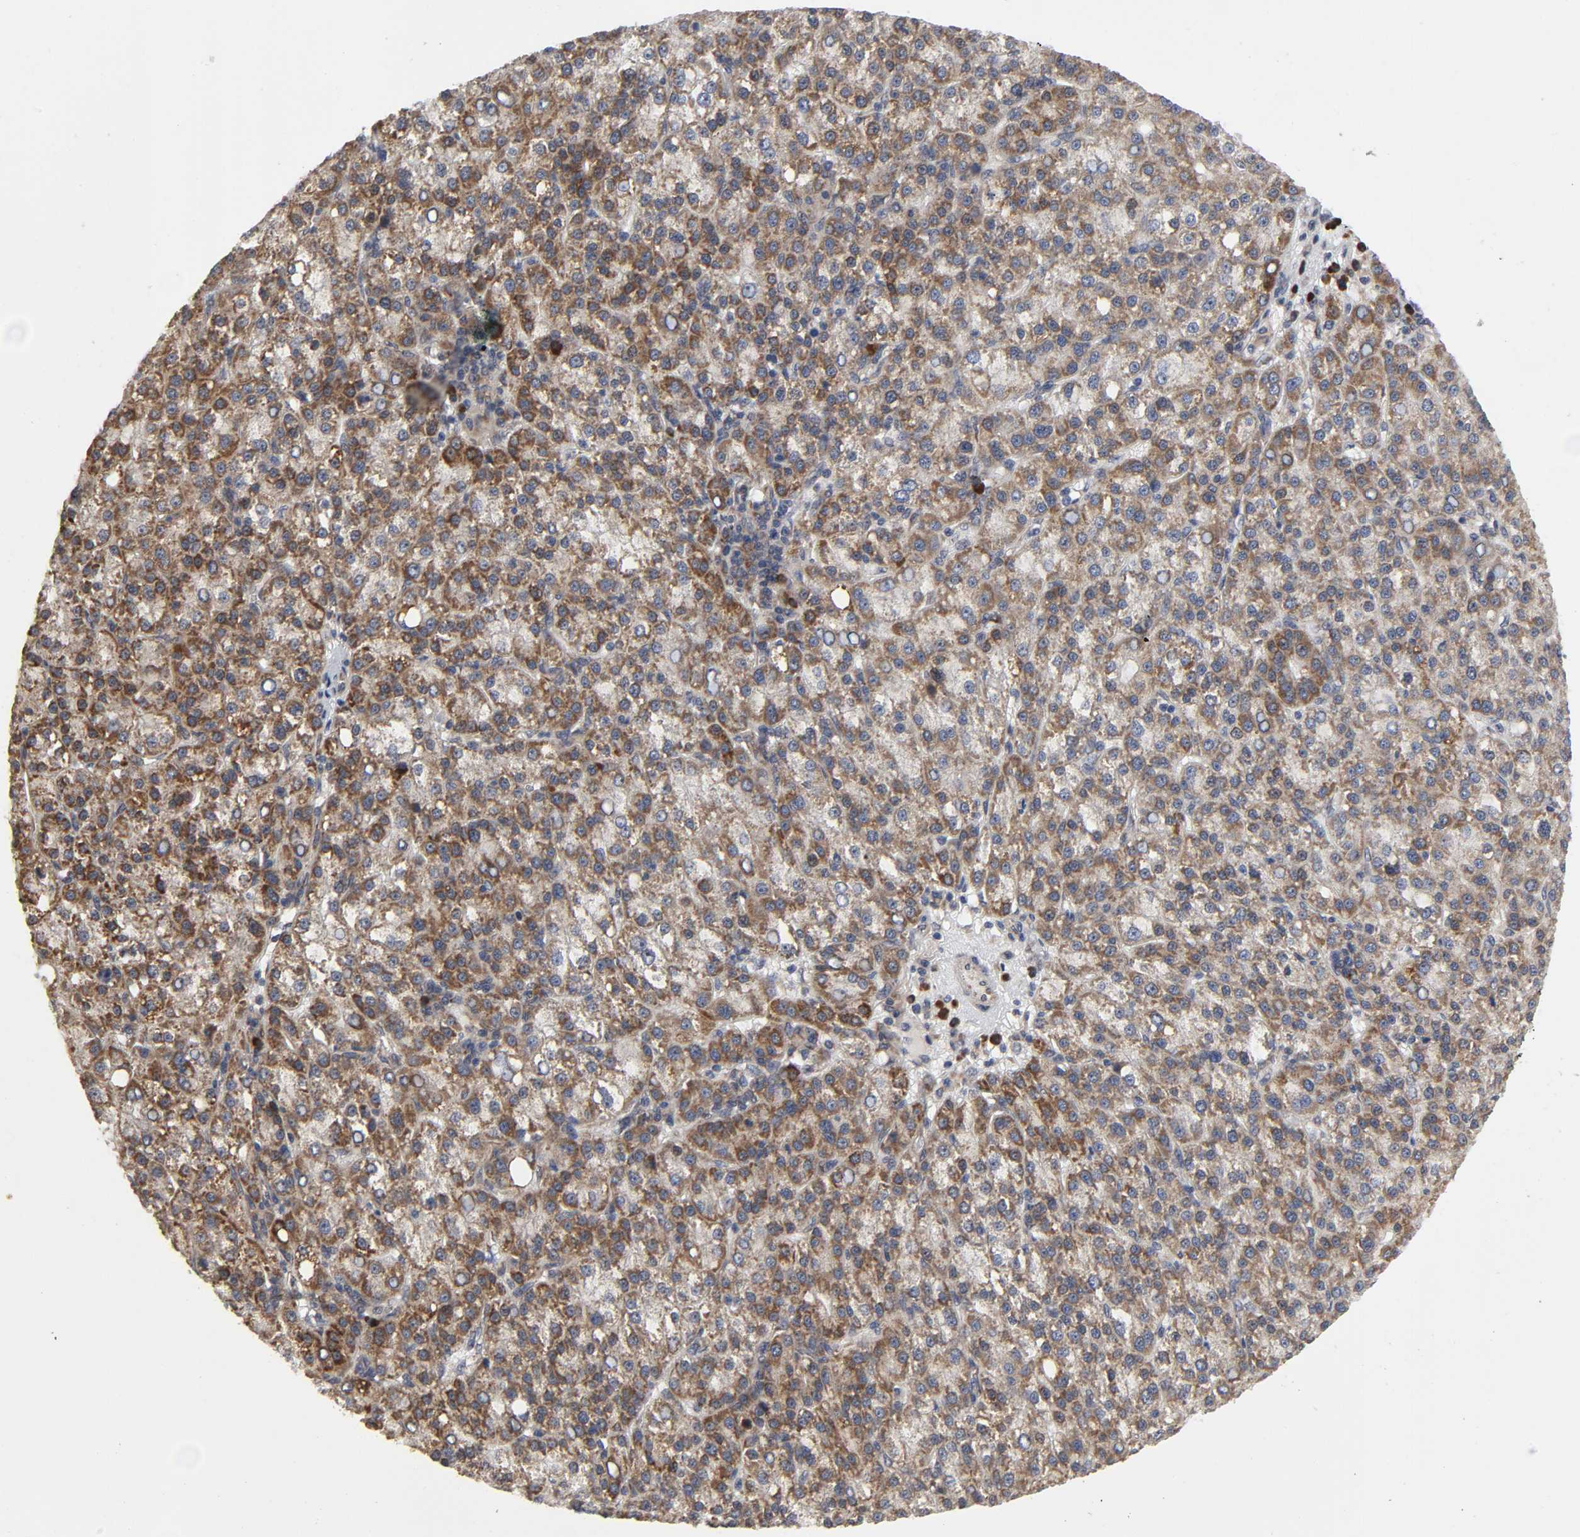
{"staining": {"intensity": "moderate", "quantity": ">75%", "location": "cytoplasmic/membranous"}, "tissue": "liver cancer", "cell_type": "Tumor cells", "image_type": "cancer", "snomed": [{"axis": "morphology", "description": "Carcinoma, Hepatocellular, NOS"}, {"axis": "topography", "description": "Liver"}], "caption": "Immunohistochemistry staining of hepatocellular carcinoma (liver), which displays medium levels of moderate cytoplasmic/membranous staining in approximately >75% of tumor cells indicating moderate cytoplasmic/membranous protein expression. The staining was performed using DAB (brown) for protein detection and nuclei were counterstained in hematoxylin (blue).", "gene": "SLC30A9", "patient": {"sex": "female", "age": 58}}